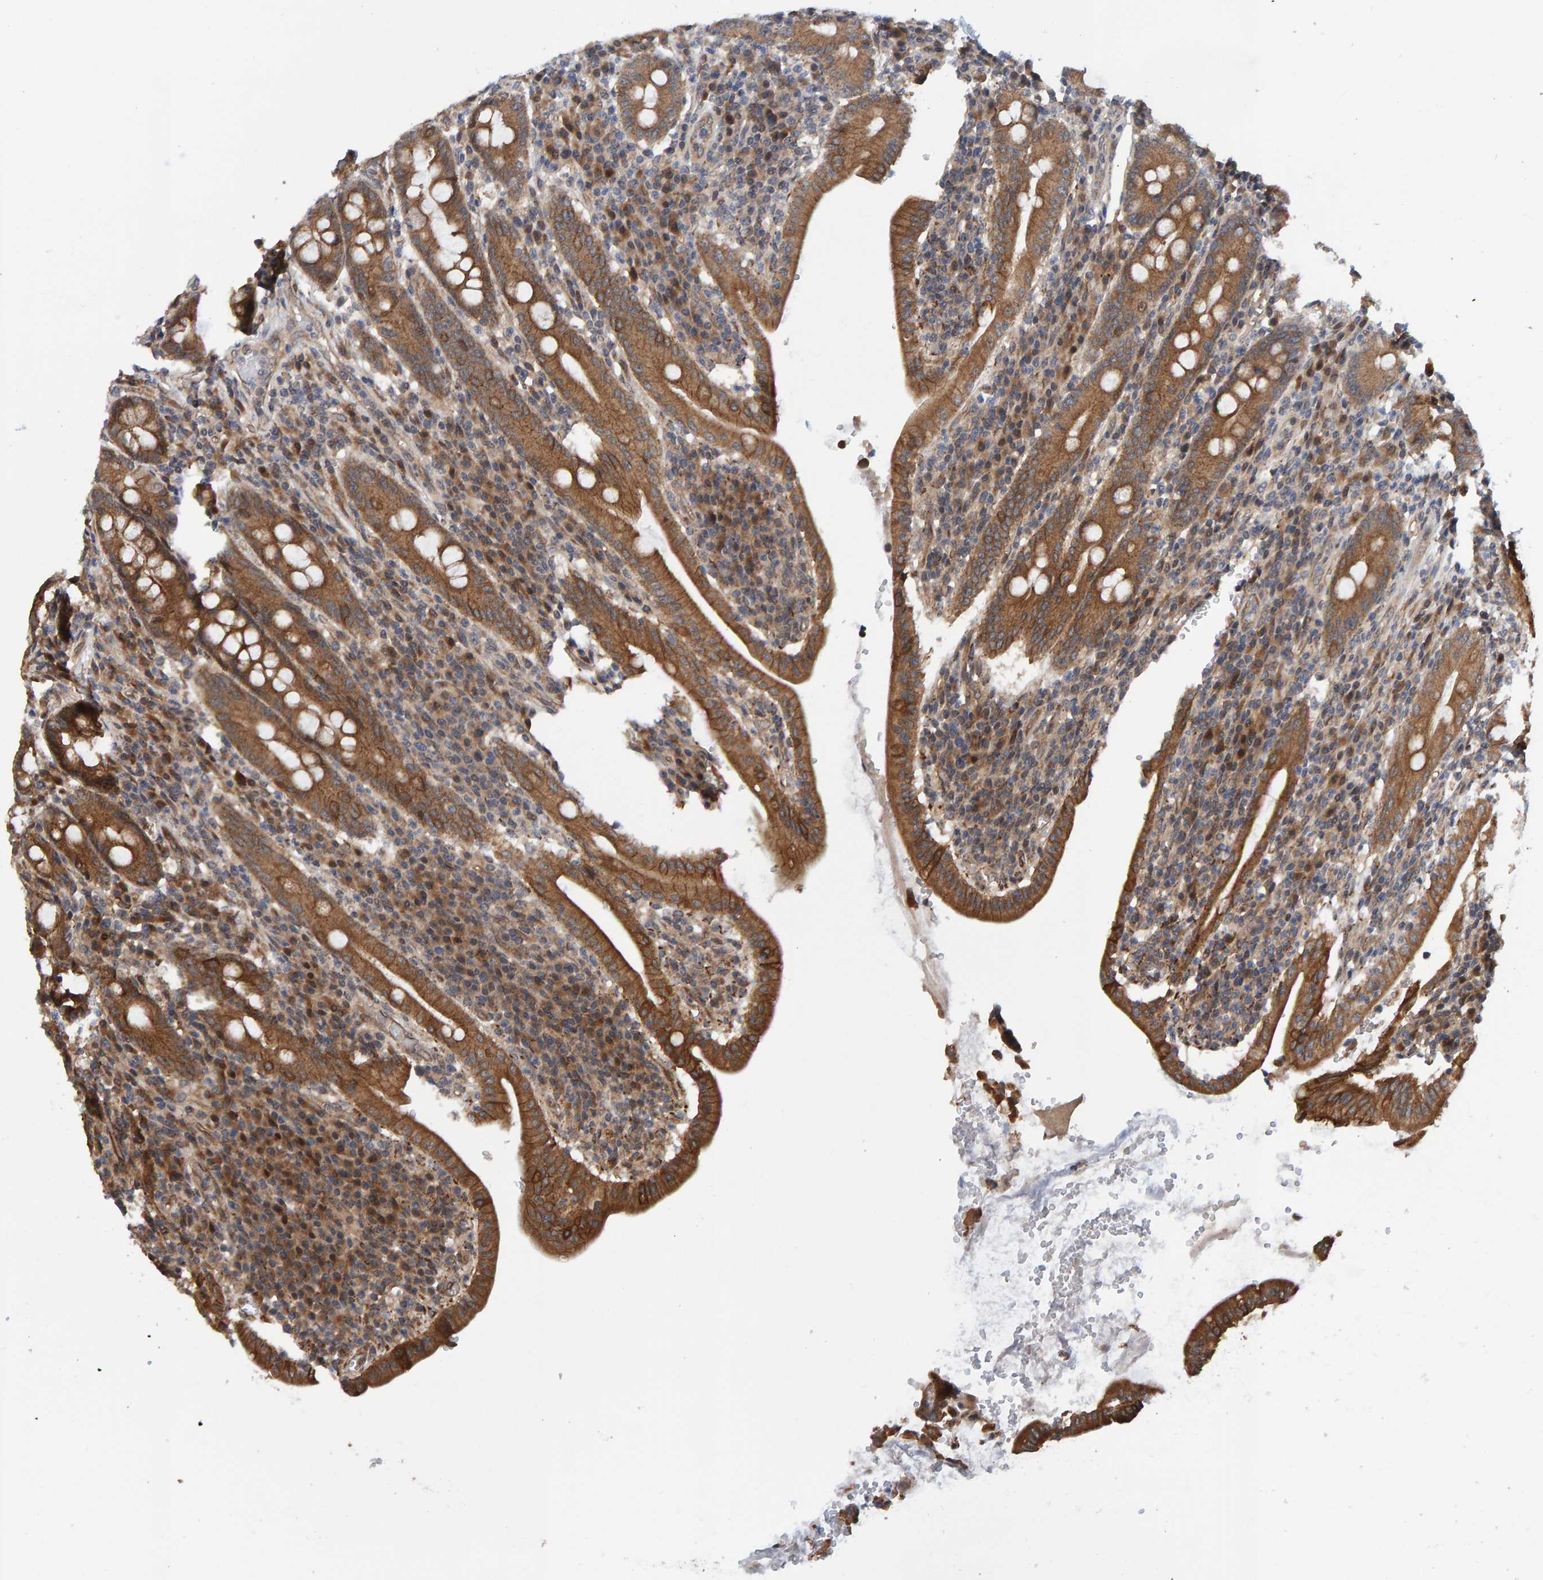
{"staining": {"intensity": "strong", "quantity": ">75%", "location": "cytoplasmic/membranous"}, "tissue": "duodenum", "cell_type": "Glandular cells", "image_type": "normal", "snomed": [{"axis": "morphology", "description": "Normal tissue, NOS"}, {"axis": "morphology", "description": "Adenocarcinoma, NOS"}, {"axis": "topography", "description": "Pancreas"}, {"axis": "topography", "description": "Duodenum"}], "caption": "About >75% of glandular cells in unremarkable duodenum display strong cytoplasmic/membranous protein positivity as visualized by brown immunohistochemical staining.", "gene": "SCRN2", "patient": {"sex": "male", "age": 50}}